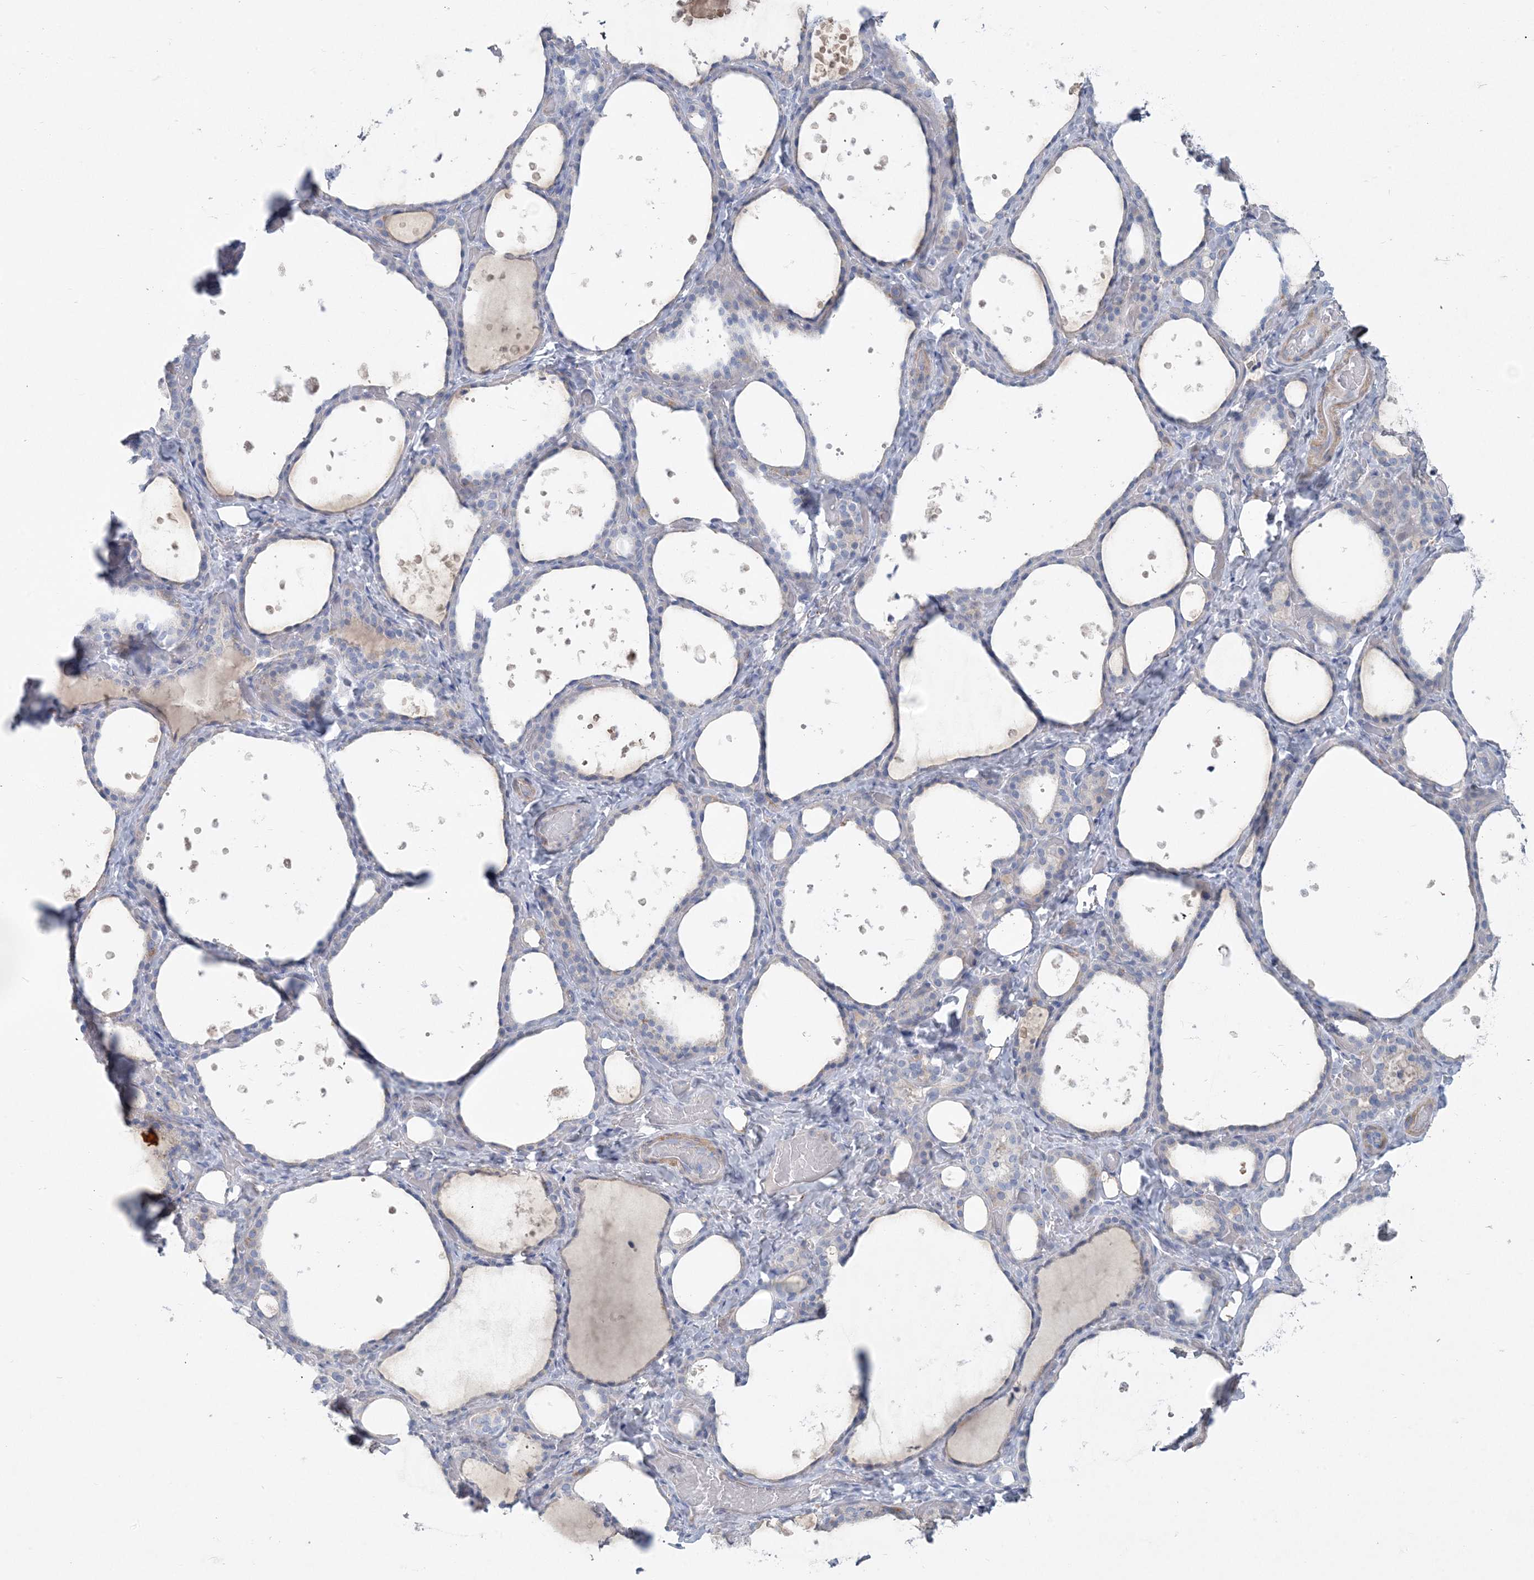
{"staining": {"intensity": "negative", "quantity": "none", "location": "none"}, "tissue": "thyroid gland", "cell_type": "Glandular cells", "image_type": "normal", "snomed": [{"axis": "morphology", "description": "Normal tissue, NOS"}, {"axis": "topography", "description": "Thyroid gland"}], "caption": "Immunohistochemistry photomicrograph of normal thyroid gland stained for a protein (brown), which reveals no positivity in glandular cells.", "gene": "MOXD1", "patient": {"sex": "female", "age": 44}}